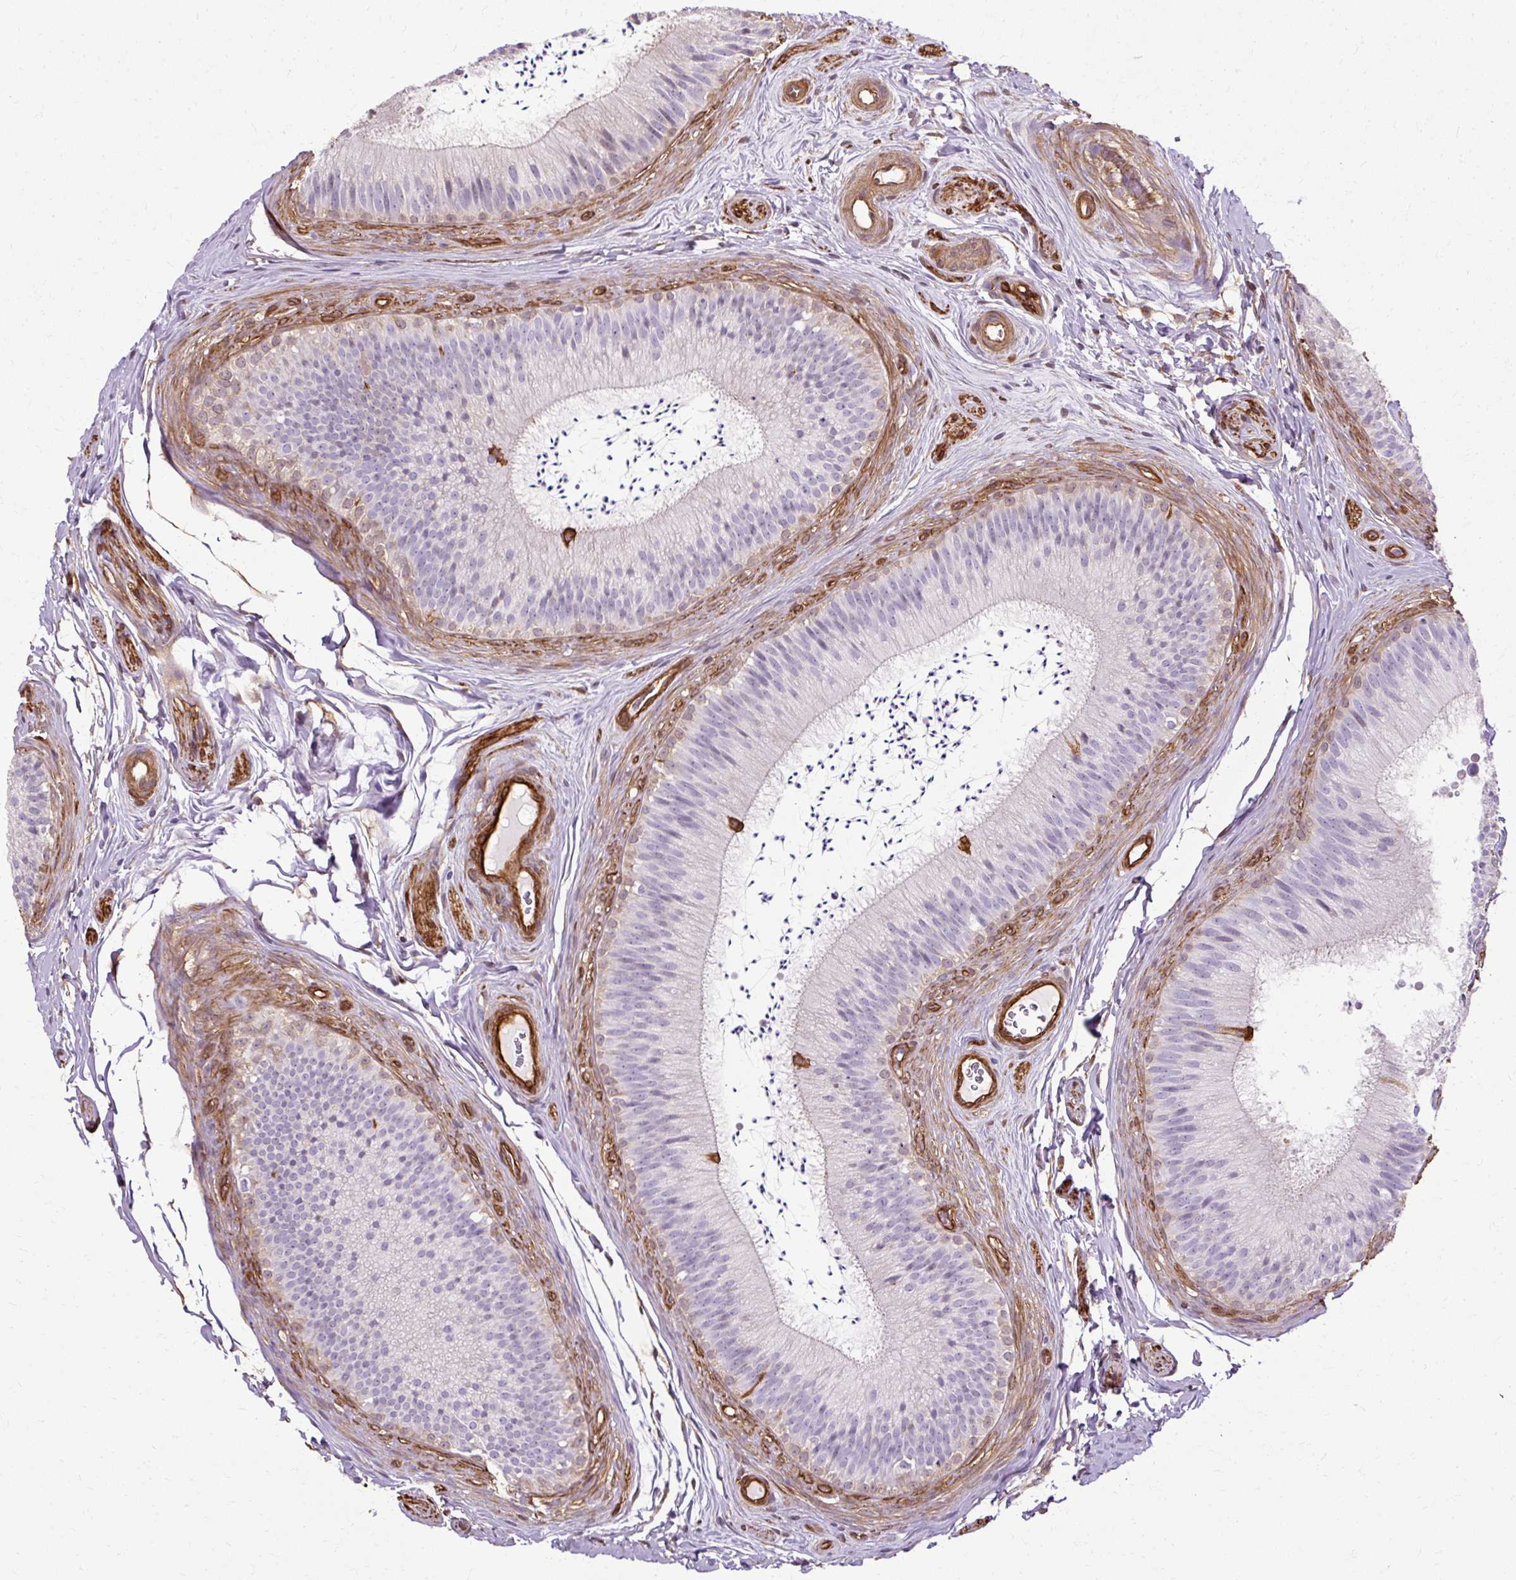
{"staining": {"intensity": "moderate", "quantity": "<25%", "location": "cytoplasmic/membranous"}, "tissue": "epididymis", "cell_type": "Glandular cells", "image_type": "normal", "snomed": [{"axis": "morphology", "description": "Normal tissue, NOS"}, {"axis": "topography", "description": "Epididymis"}], "caption": "High-power microscopy captured an immunohistochemistry image of benign epididymis, revealing moderate cytoplasmic/membranous staining in approximately <25% of glandular cells.", "gene": "CNN3", "patient": {"sex": "male", "age": 24}}